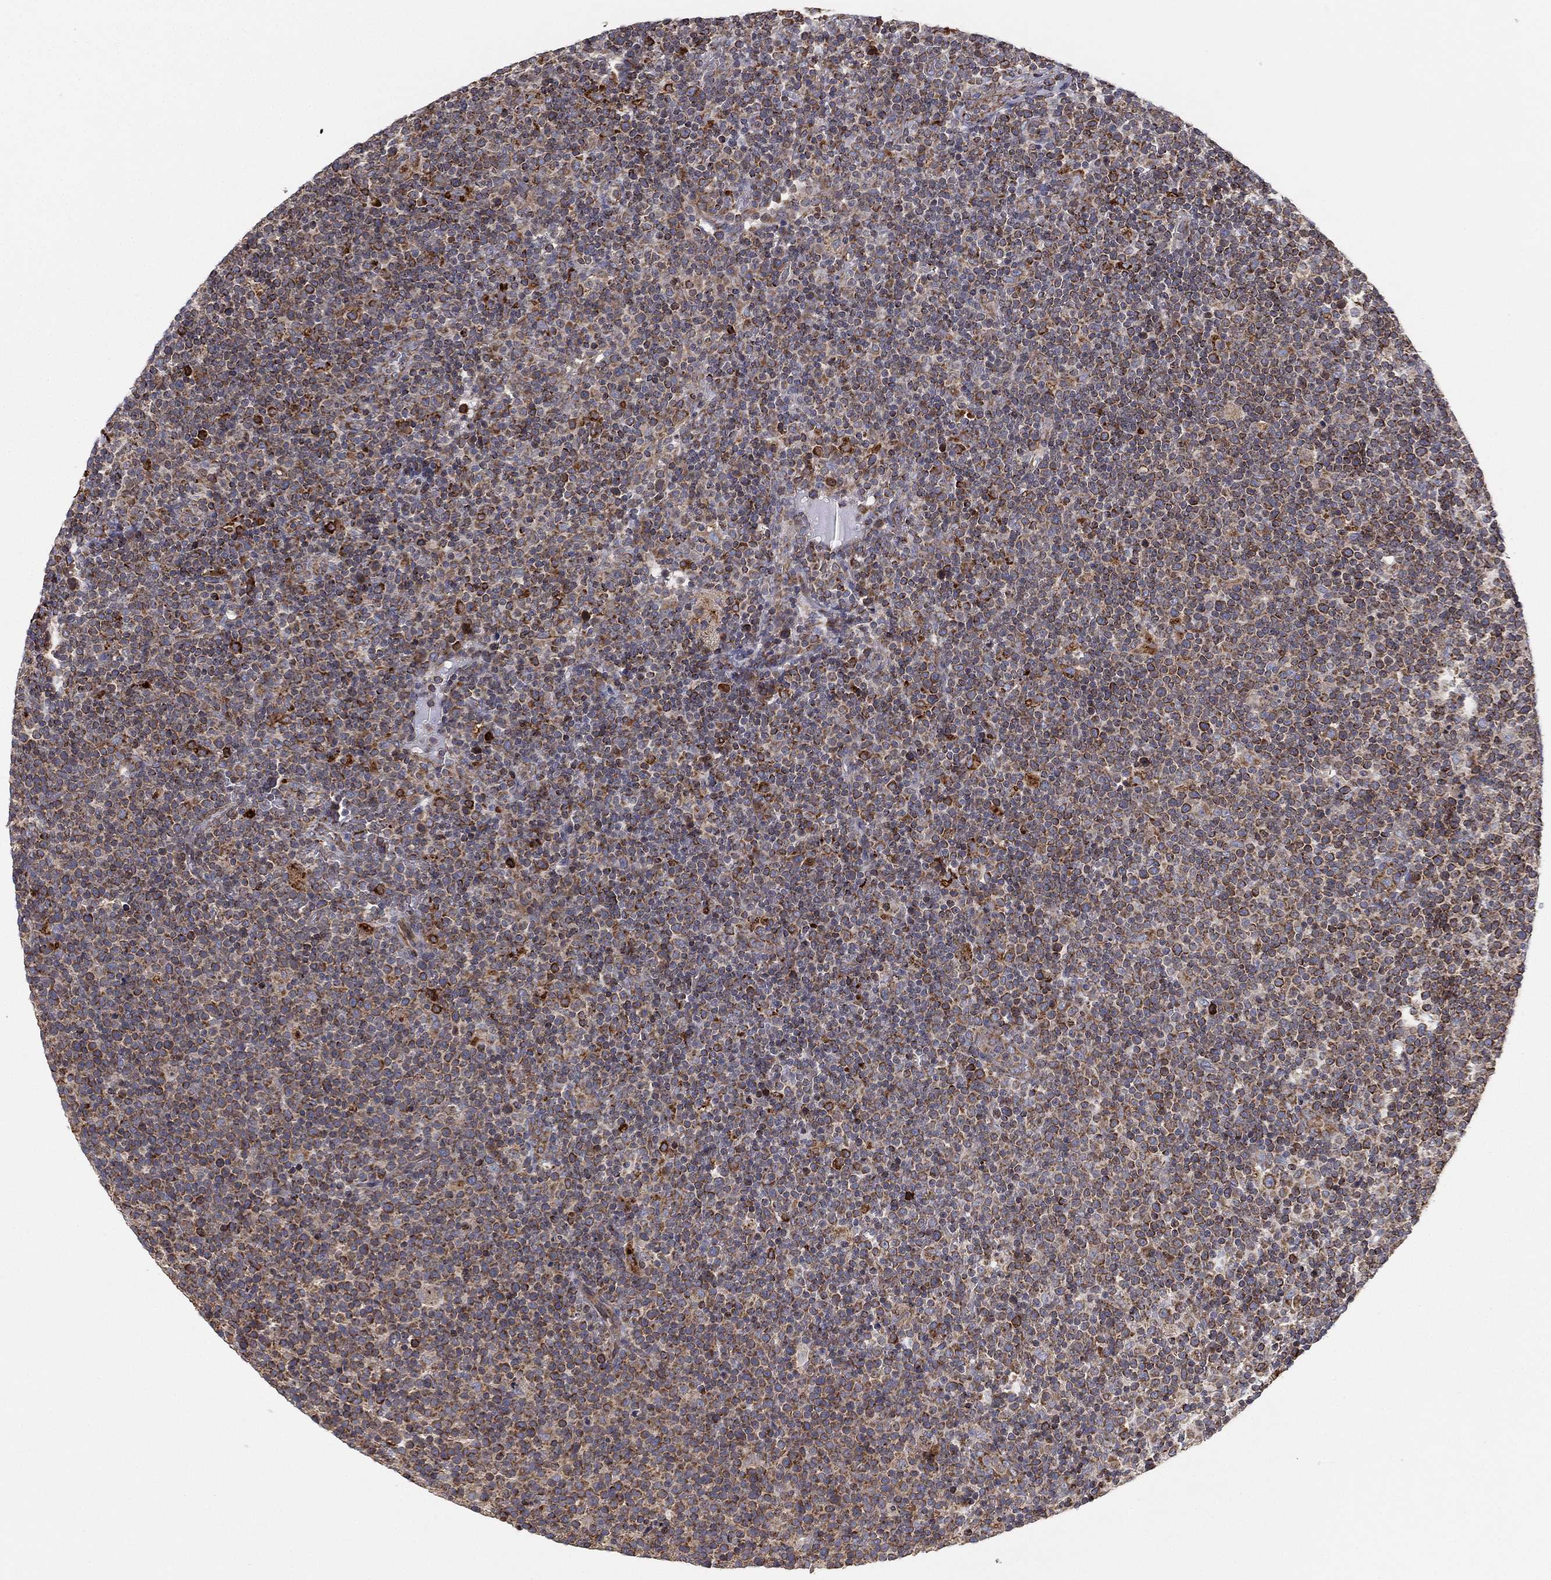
{"staining": {"intensity": "moderate", "quantity": "<25%", "location": "cytoplasmic/membranous"}, "tissue": "lymphoma", "cell_type": "Tumor cells", "image_type": "cancer", "snomed": [{"axis": "morphology", "description": "Malignant lymphoma, non-Hodgkin's type, High grade"}, {"axis": "topography", "description": "Lymph node"}], "caption": "This is an image of immunohistochemistry staining of malignant lymphoma, non-Hodgkin's type (high-grade), which shows moderate staining in the cytoplasmic/membranous of tumor cells.", "gene": "CYB5B", "patient": {"sex": "male", "age": 61}}